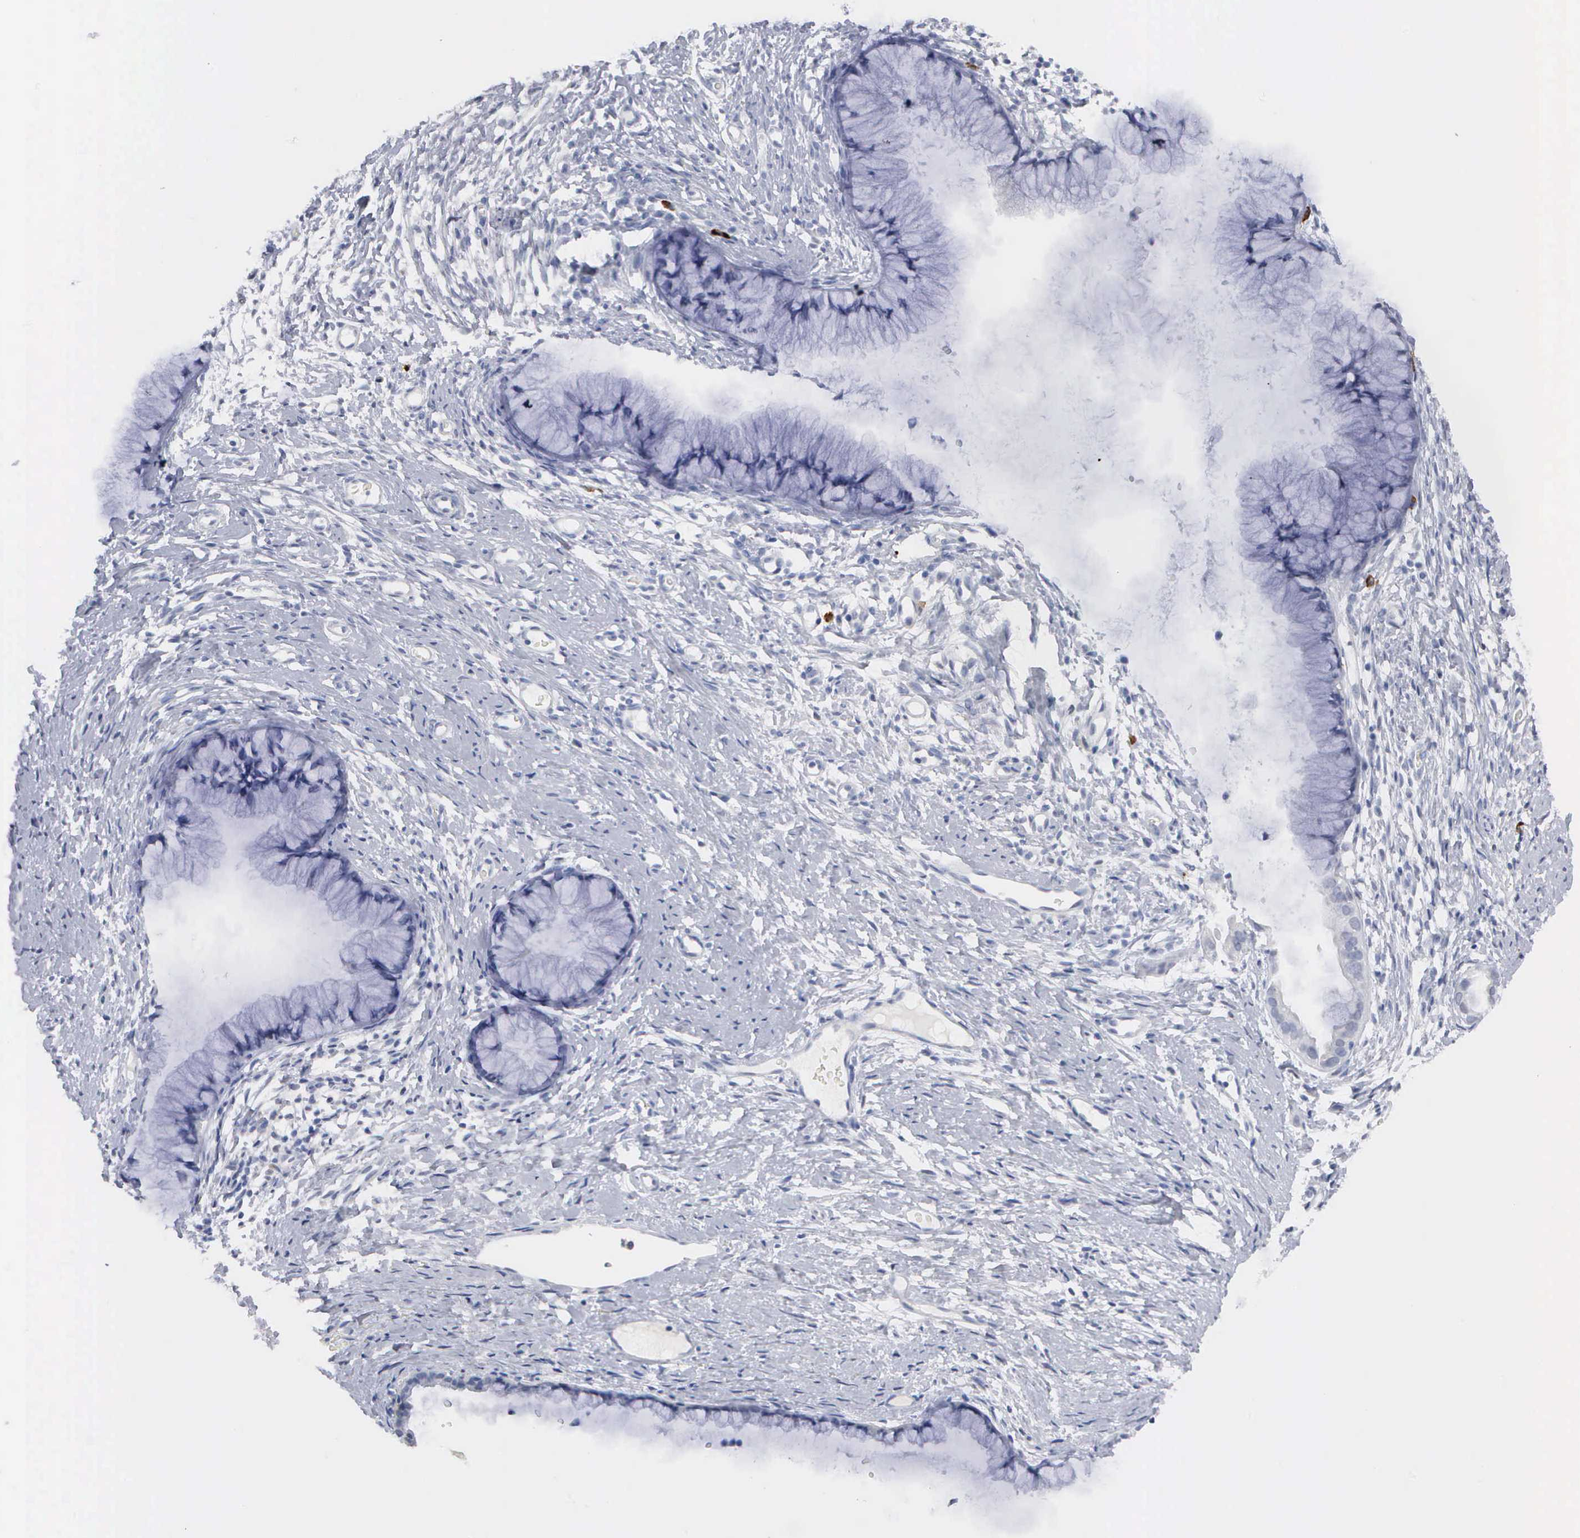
{"staining": {"intensity": "negative", "quantity": "none", "location": "none"}, "tissue": "cervix", "cell_type": "Glandular cells", "image_type": "normal", "snomed": [{"axis": "morphology", "description": "Normal tissue, NOS"}, {"axis": "topography", "description": "Cervix"}], "caption": "The image reveals no staining of glandular cells in normal cervix.", "gene": "ASPHD2", "patient": {"sex": "female", "age": 82}}